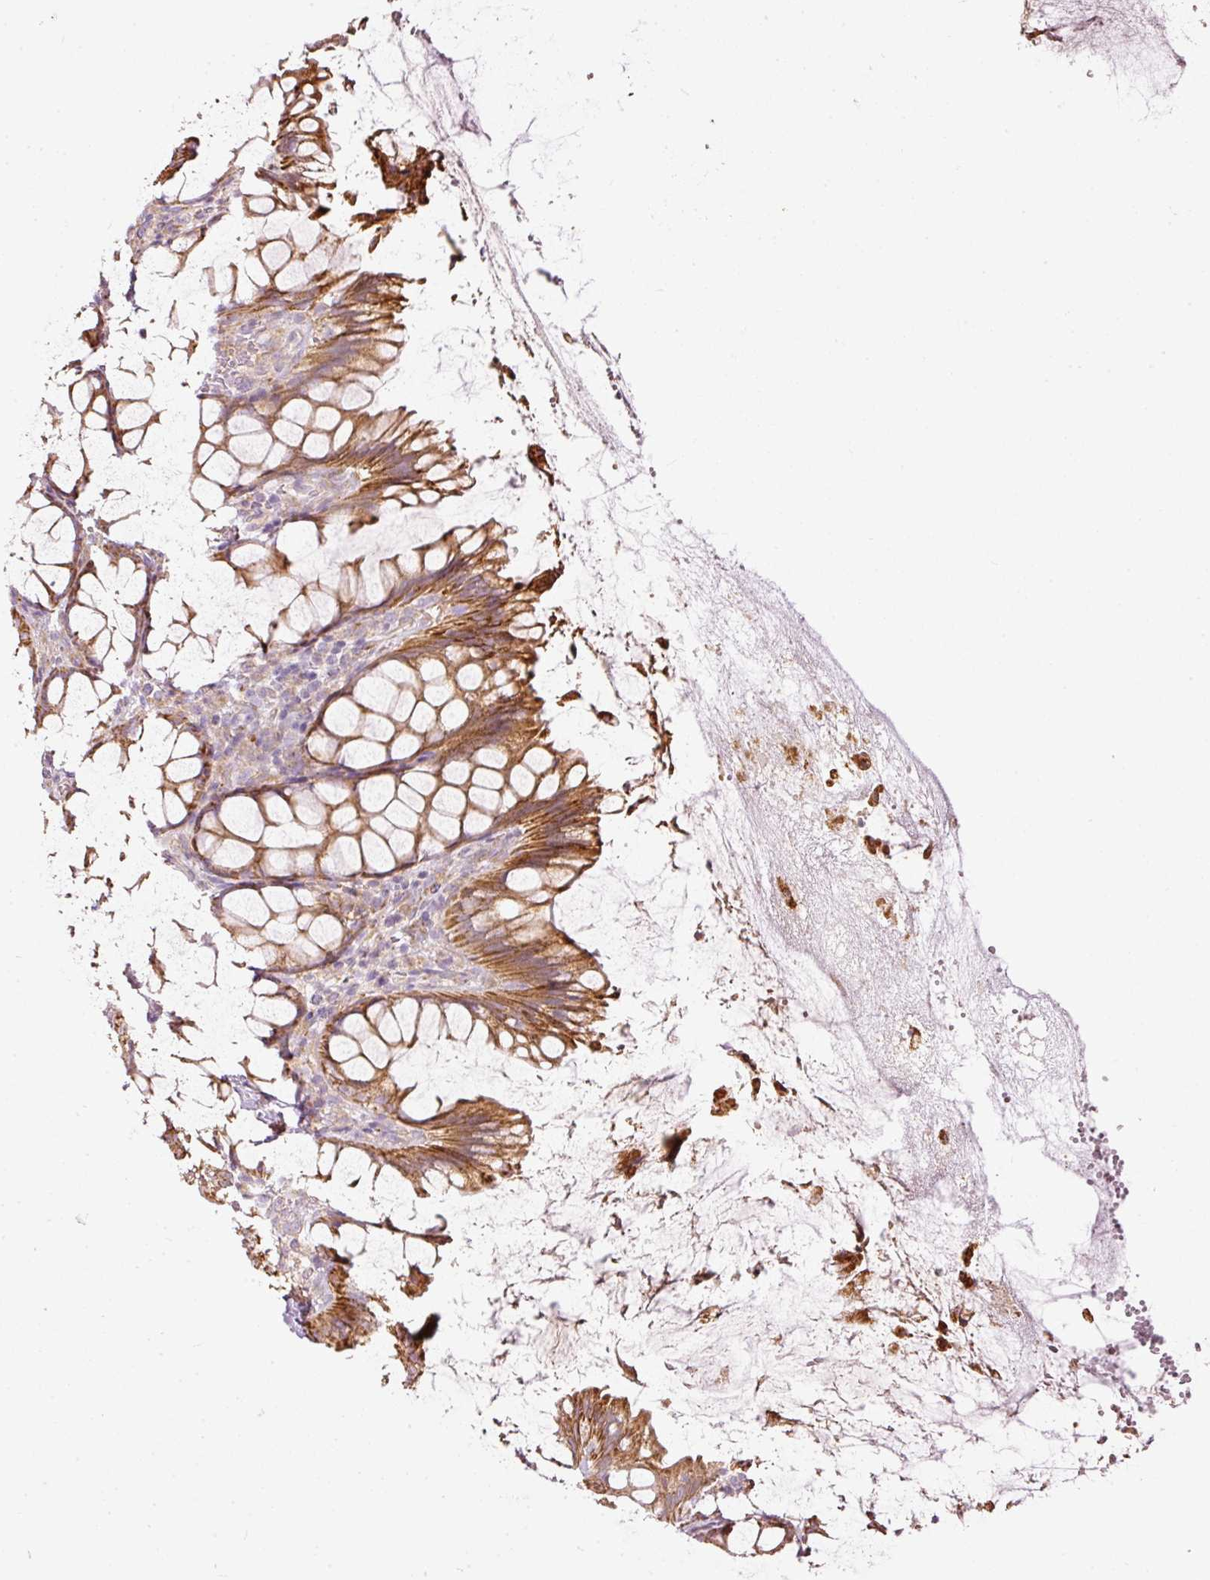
{"staining": {"intensity": "strong", "quantity": ">75%", "location": "cytoplasmic/membranous"}, "tissue": "rectum", "cell_type": "Glandular cells", "image_type": "normal", "snomed": [{"axis": "morphology", "description": "Normal tissue, NOS"}, {"axis": "topography", "description": "Rectum"}], "caption": "Brown immunohistochemical staining in unremarkable rectum displays strong cytoplasmic/membranous staining in approximately >75% of glandular cells. (DAB = brown stain, brightfield microscopy at high magnification).", "gene": "PAQR9", "patient": {"sex": "female", "age": 67}}